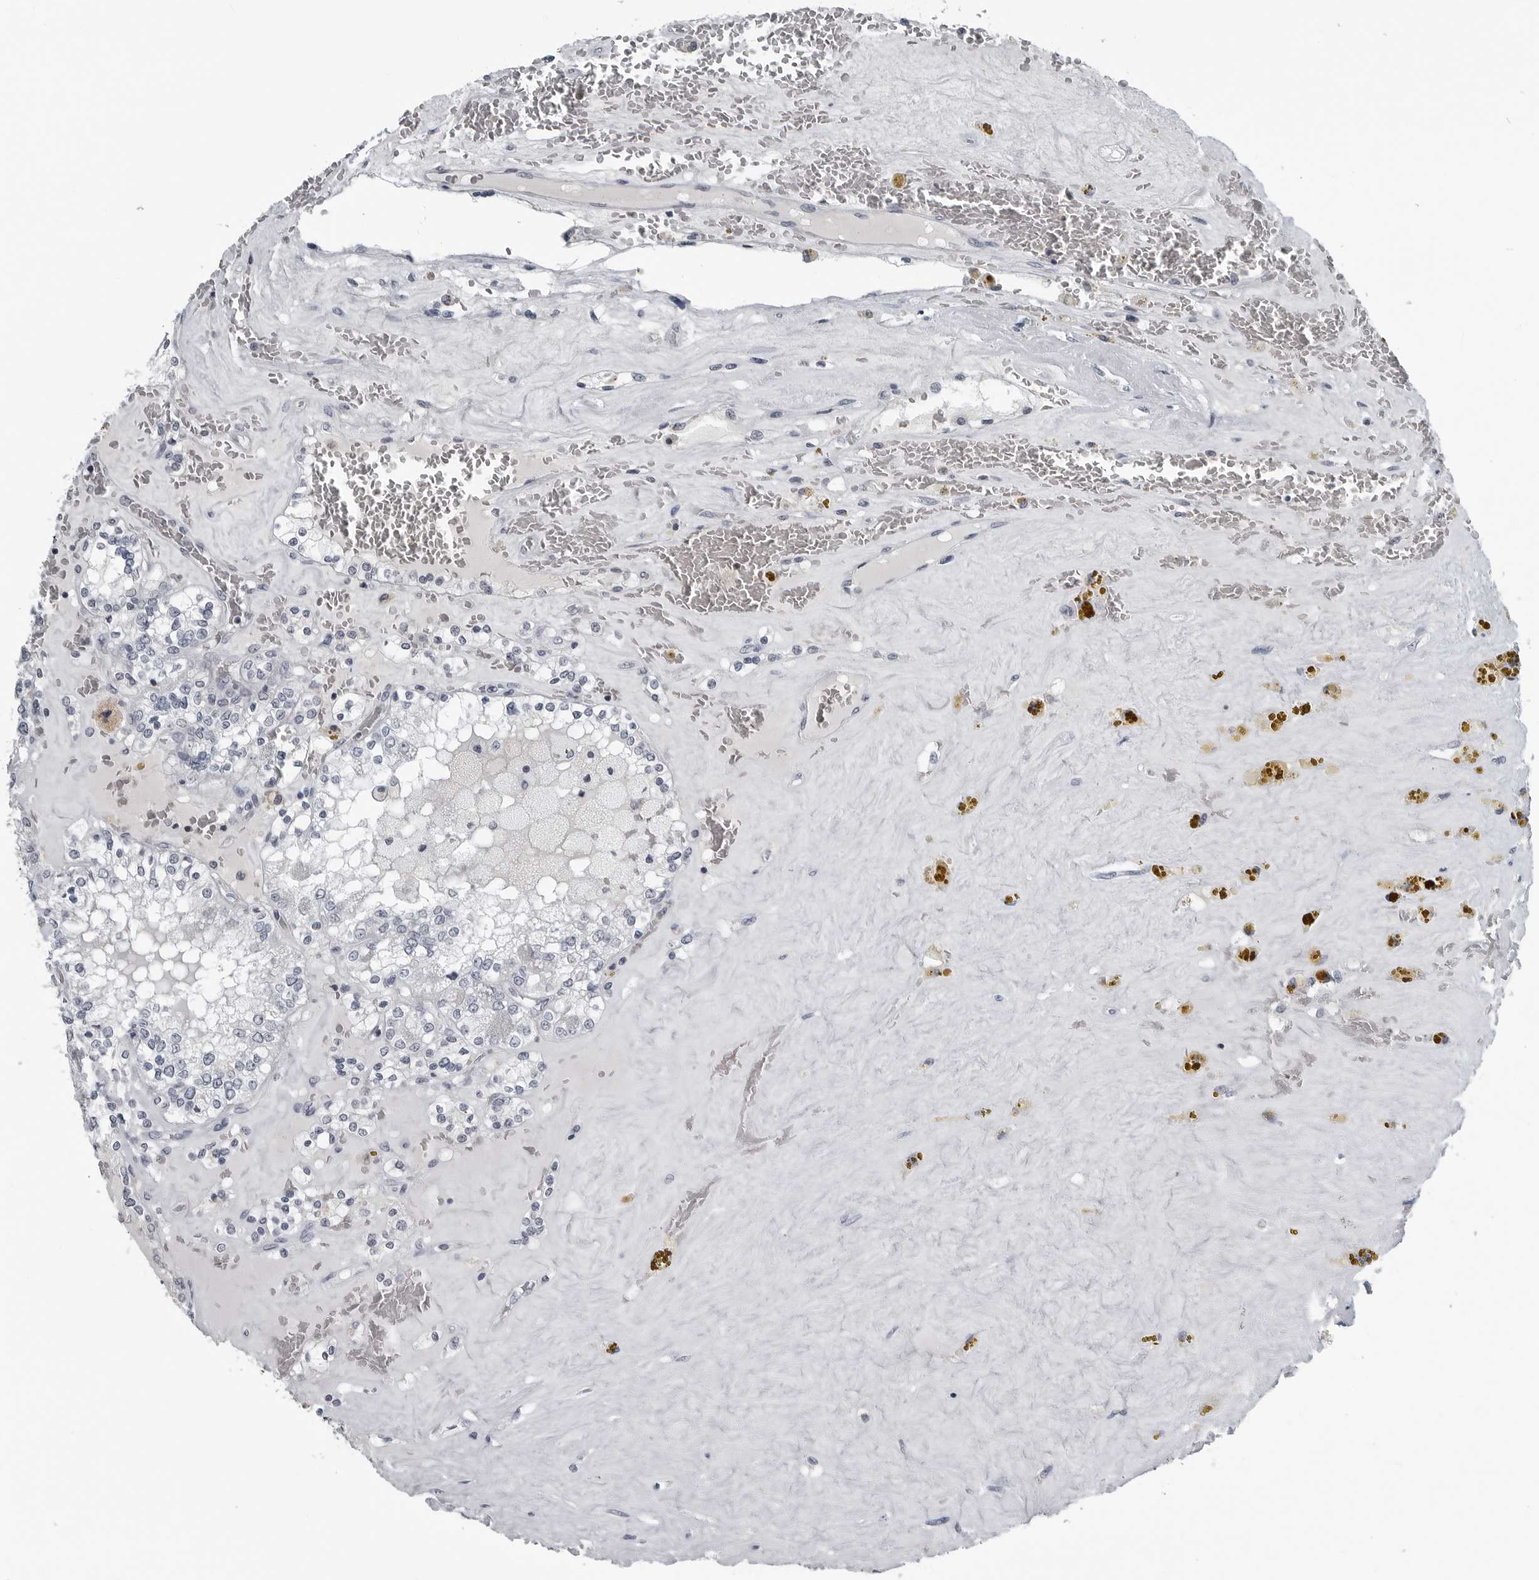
{"staining": {"intensity": "negative", "quantity": "none", "location": "none"}, "tissue": "renal cancer", "cell_type": "Tumor cells", "image_type": "cancer", "snomed": [{"axis": "morphology", "description": "Adenocarcinoma, NOS"}, {"axis": "topography", "description": "Kidney"}], "caption": "This is a image of immunohistochemistry staining of adenocarcinoma (renal), which shows no positivity in tumor cells.", "gene": "SPINK1", "patient": {"sex": "female", "age": 56}}